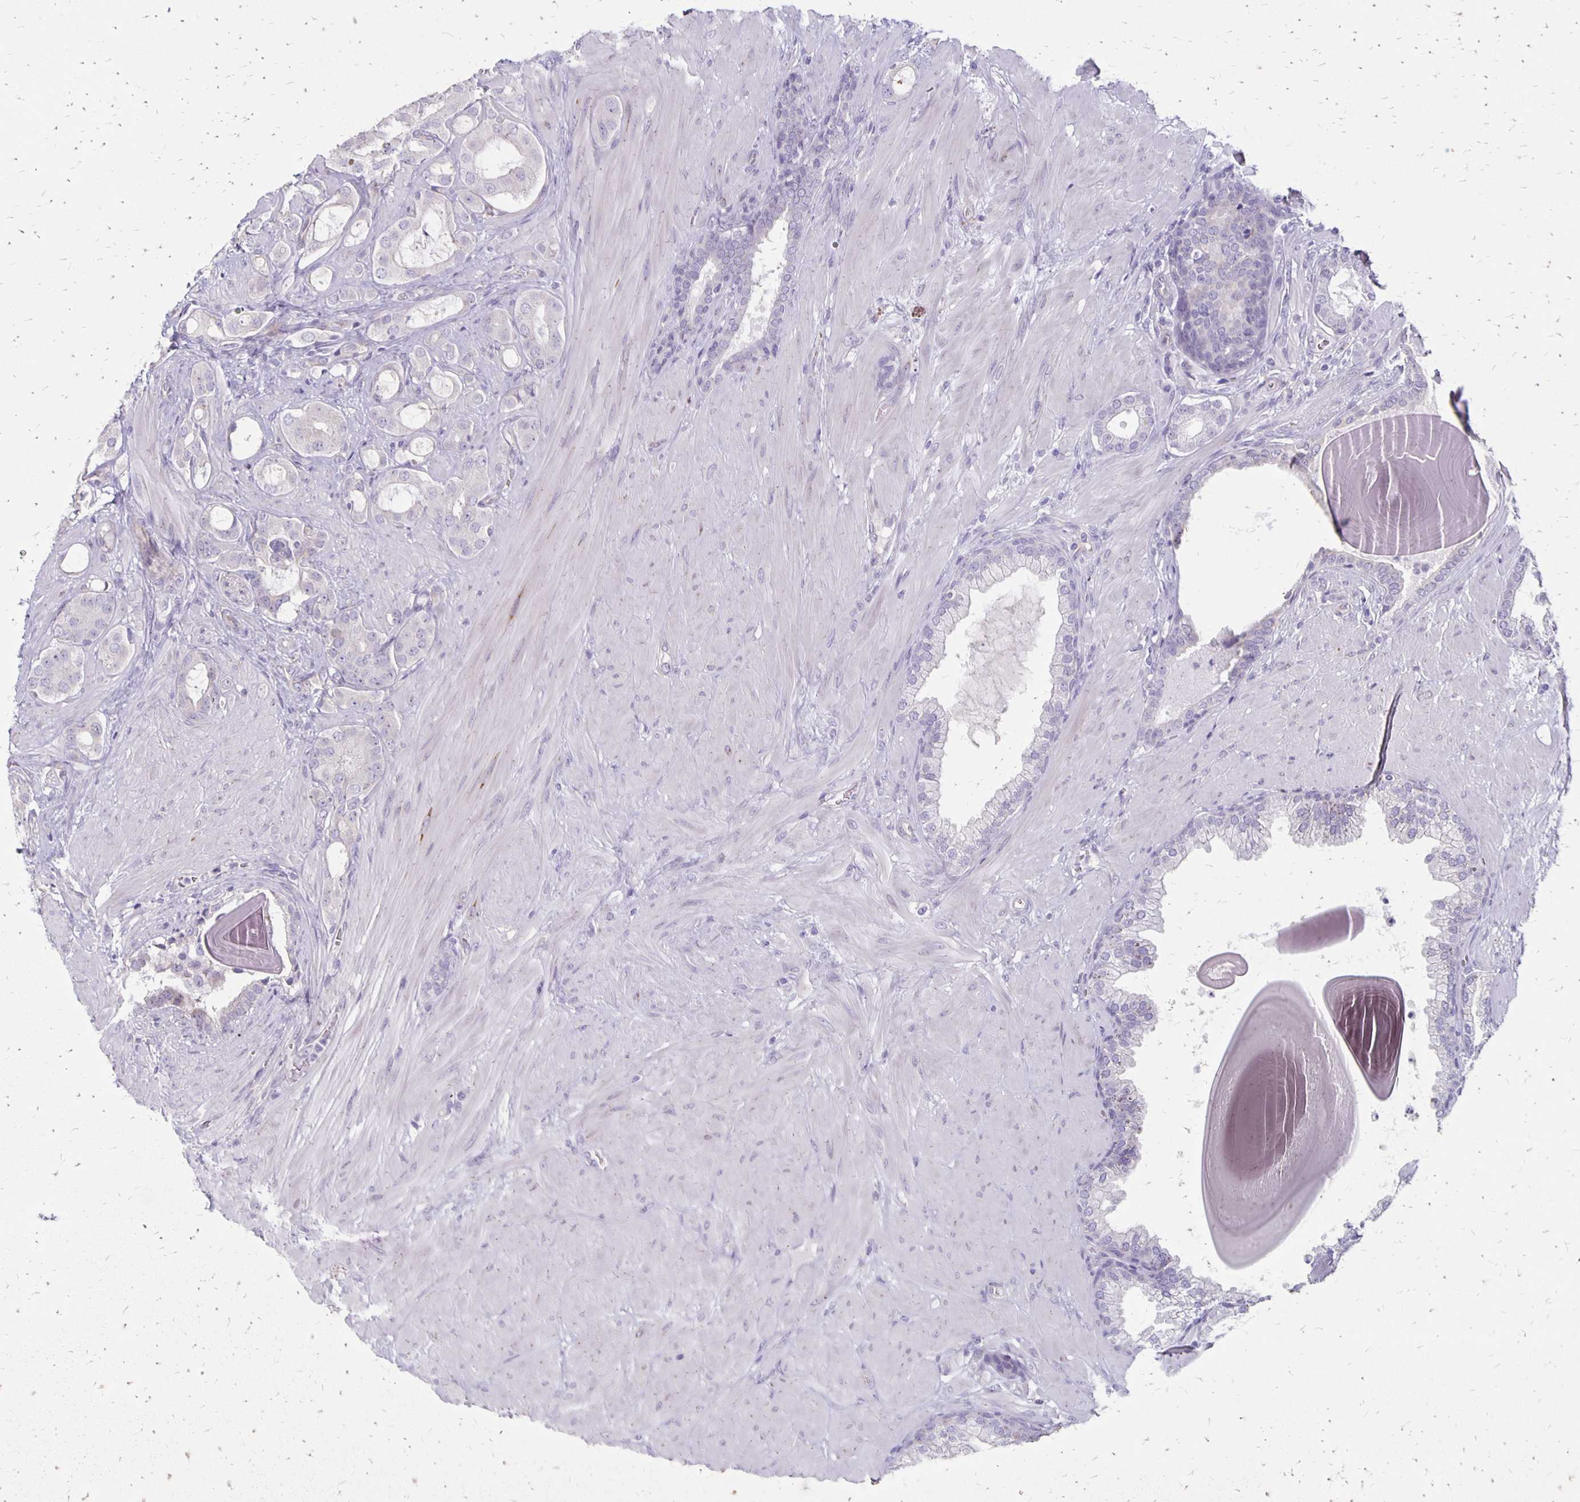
{"staining": {"intensity": "negative", "quantity": "none", "location": "none"}, "tissue": "prostate cancer", "cell_type": "Tumor cells", "image_type": "cancer", "snomed": [{"axis": "morphology", "description": "Adenocarcinoma, Low grade"}, {"axis": "topography", "description": "Prostate"}], "caption": "IHC photomicrograph of neoplastic tissue: human prostate cancer (adenocarcinoma (low-grade)) stained with DAB (3,3'-diaminobenzidine) reveals no significant protein expression in tumor cells.", "gene": "HOMER1", "patient": {"sex": "male", "age": 57}}